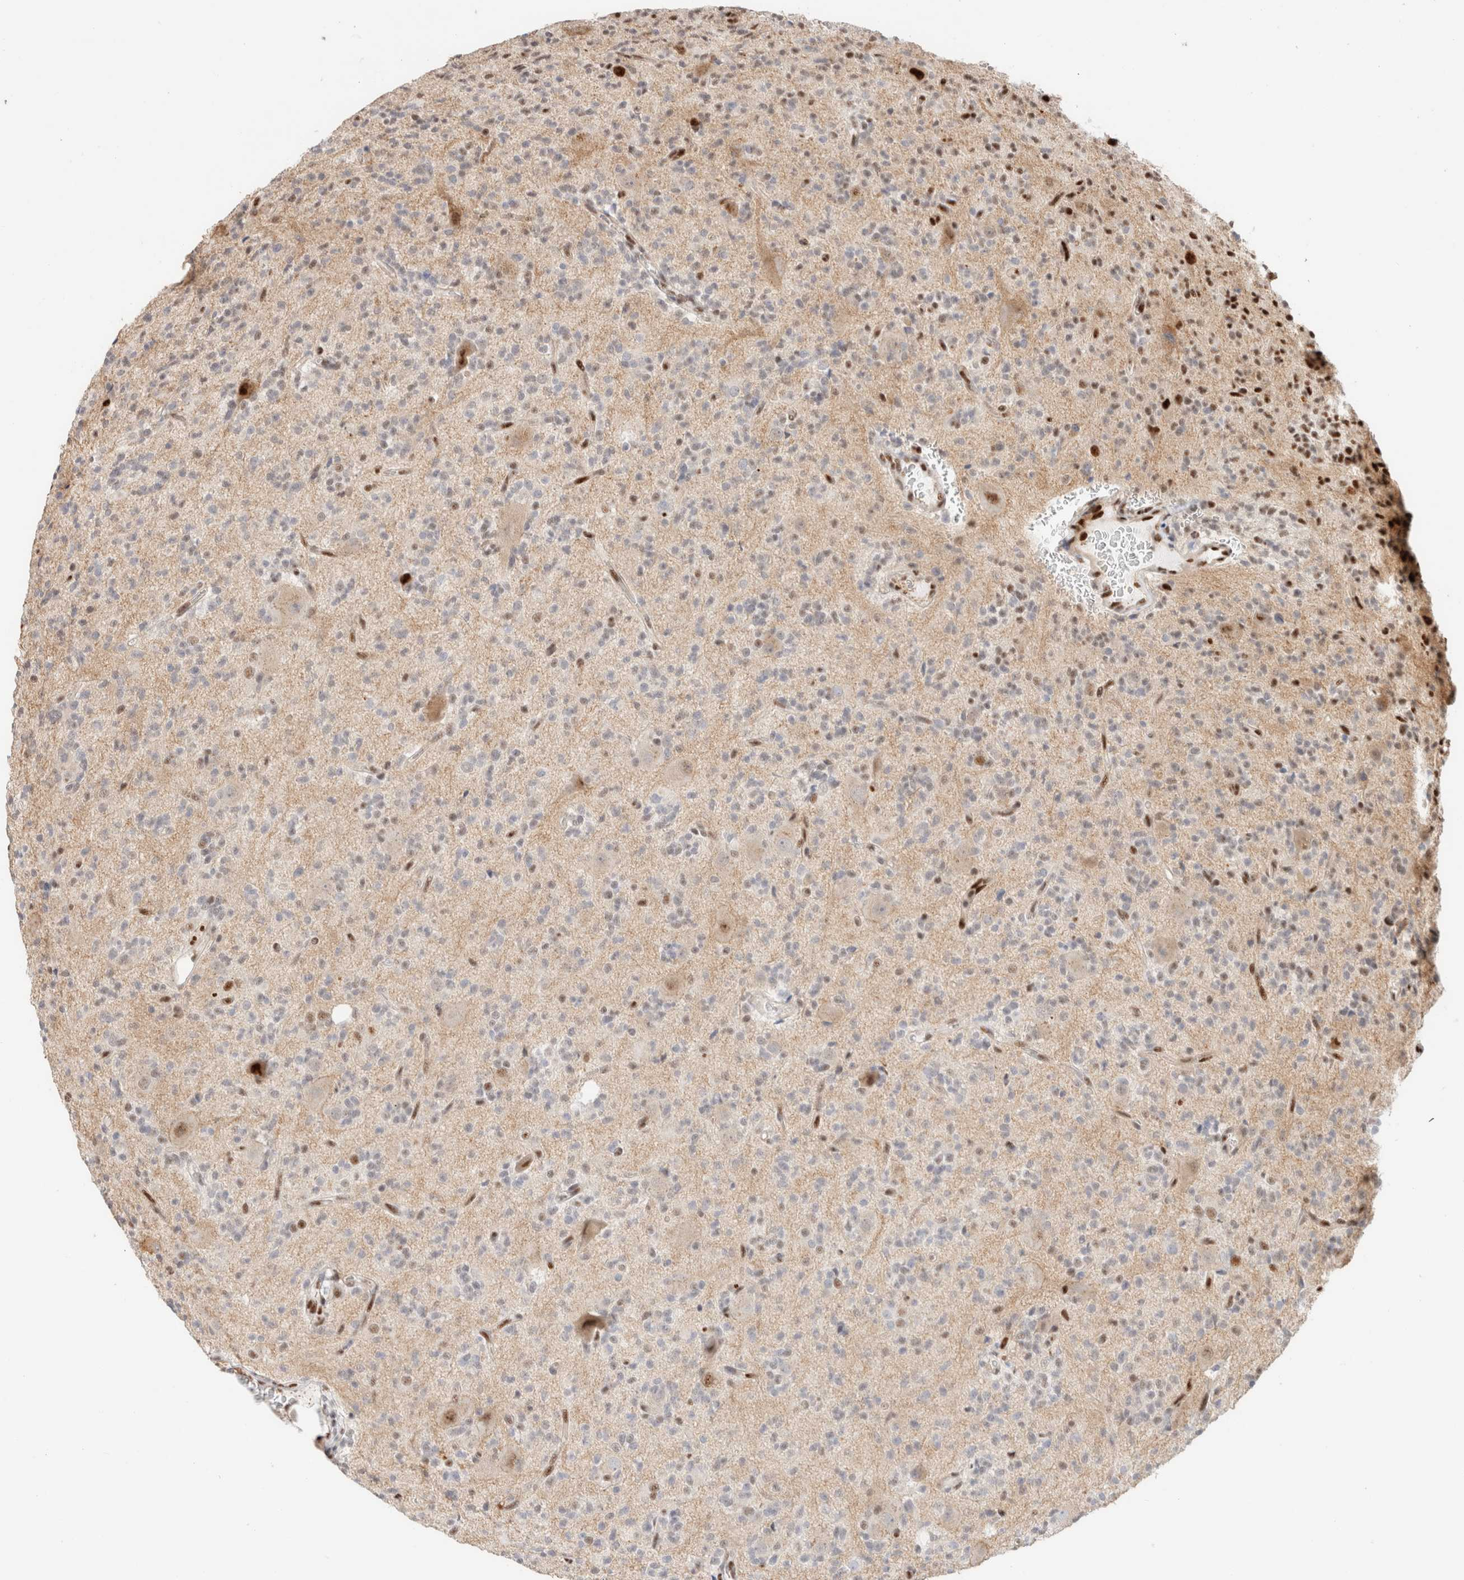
{"staining": {"intensity": "negative", "quantity": "none", "location": "none"}, "tissue": "glioma", "cell_type": "Tumor cells", "image_type": "cancer", "snomed": [{"axis": "morphology", "description": "Glioma, malignant, High grade"}, {"axis": "topography", "description": "Brain"}], "caption": "The histopathology image displays no staining of tumor cells in malignant high-grade glioma.", "gene": "ID3", "patient": {"sex": "male", "age": 34}}